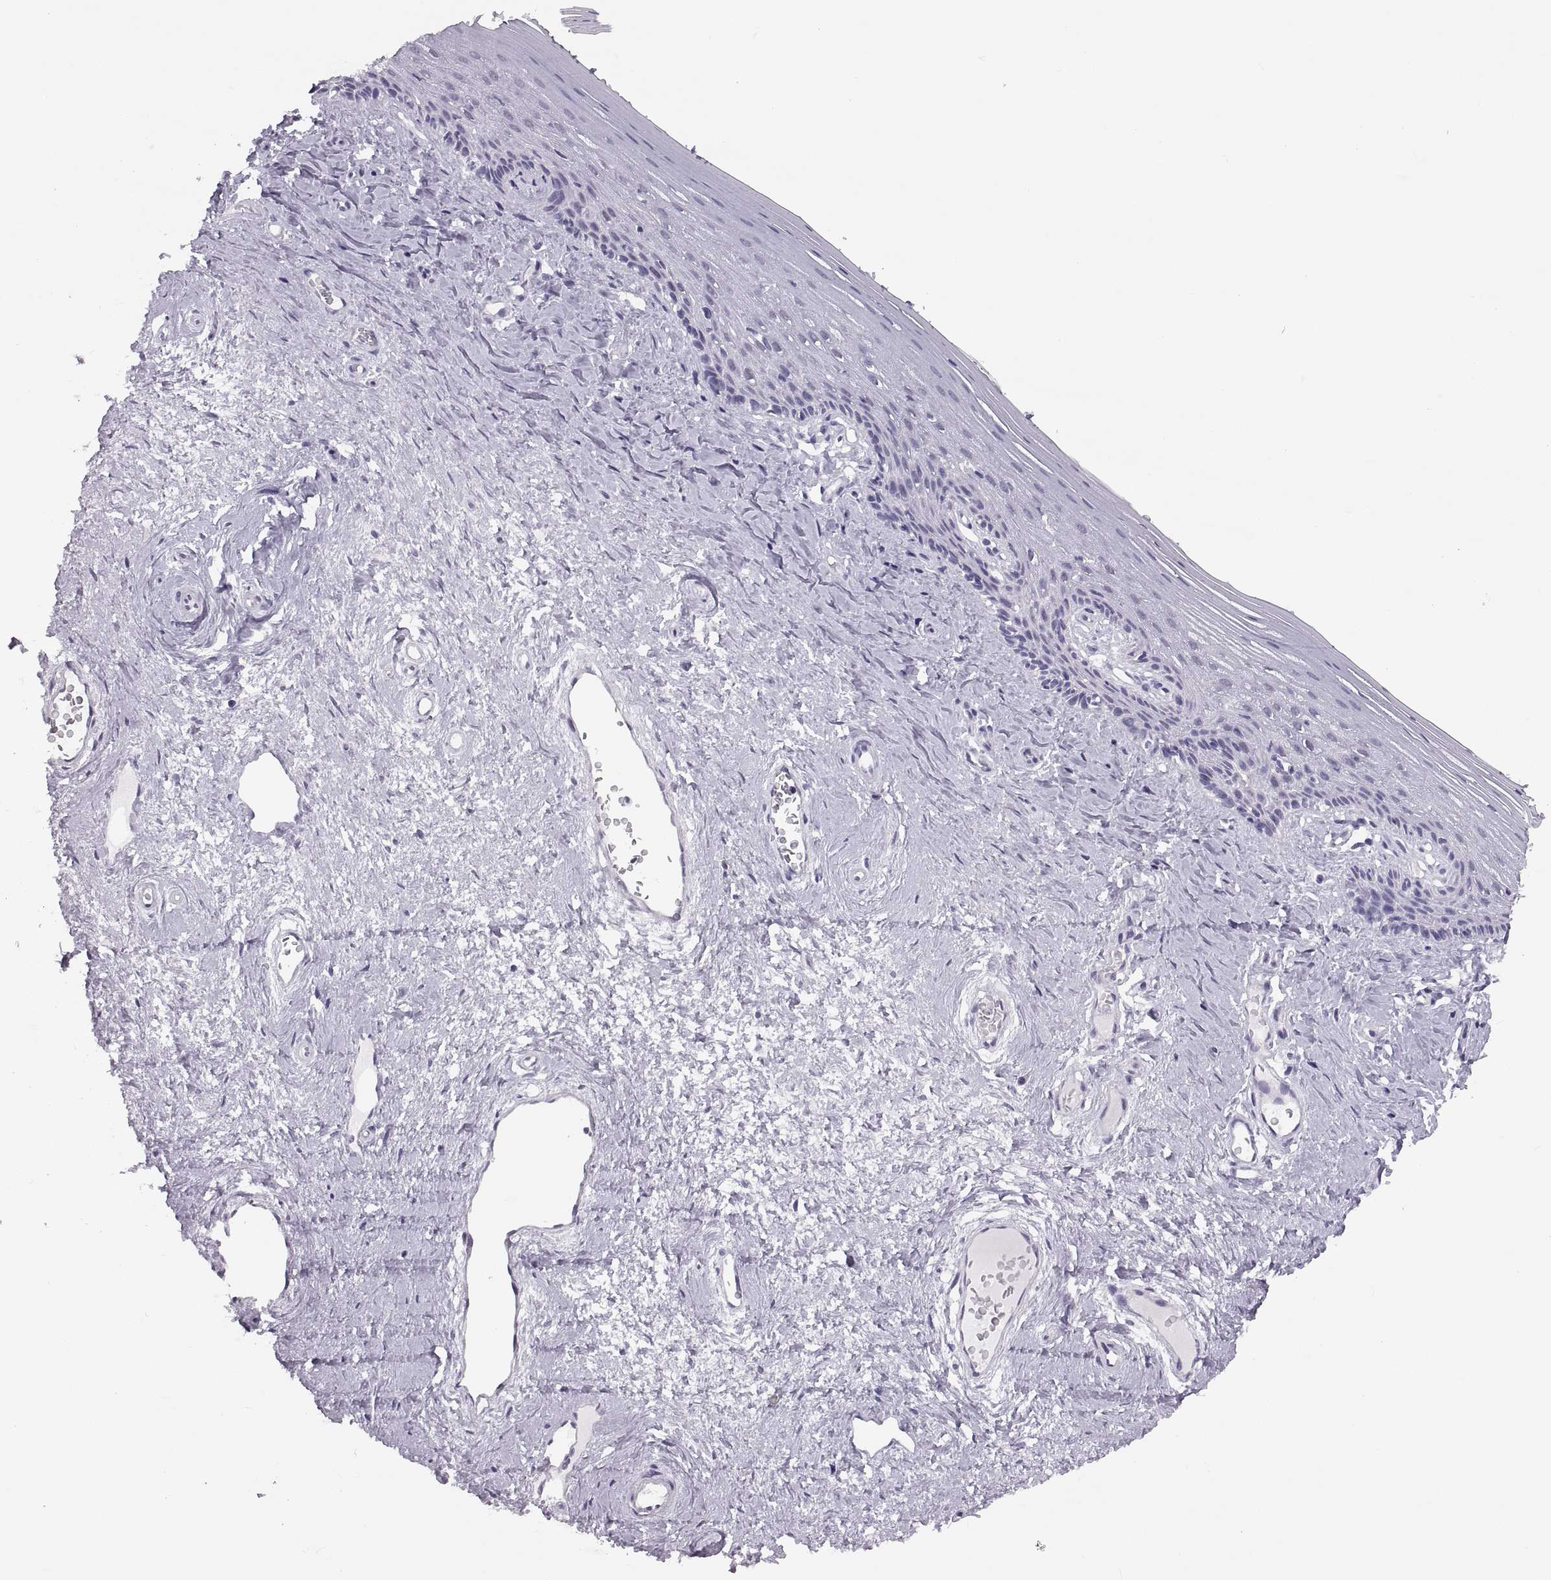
{"staining": {"intensity": "negative", "quantity": "none", "location": "none"}, "tissue": "vagina", "cell_type": "Squamous epithelial cells", "image_type": "normal", "snomed": [{"axis": "morphology", "description": "Normal tissue, NOS"}, {"axis": "topography", "description": "Vagina"}], "caption": "Protein analysis of normal vagina shows no significant staining in squamous epithelial cells. (DAB immunohistochemistry (IHC) visualized using brightfield microscopy, high magnification).", "gene": "ADH6", "patient": {"sex": "female", "age": 45}}